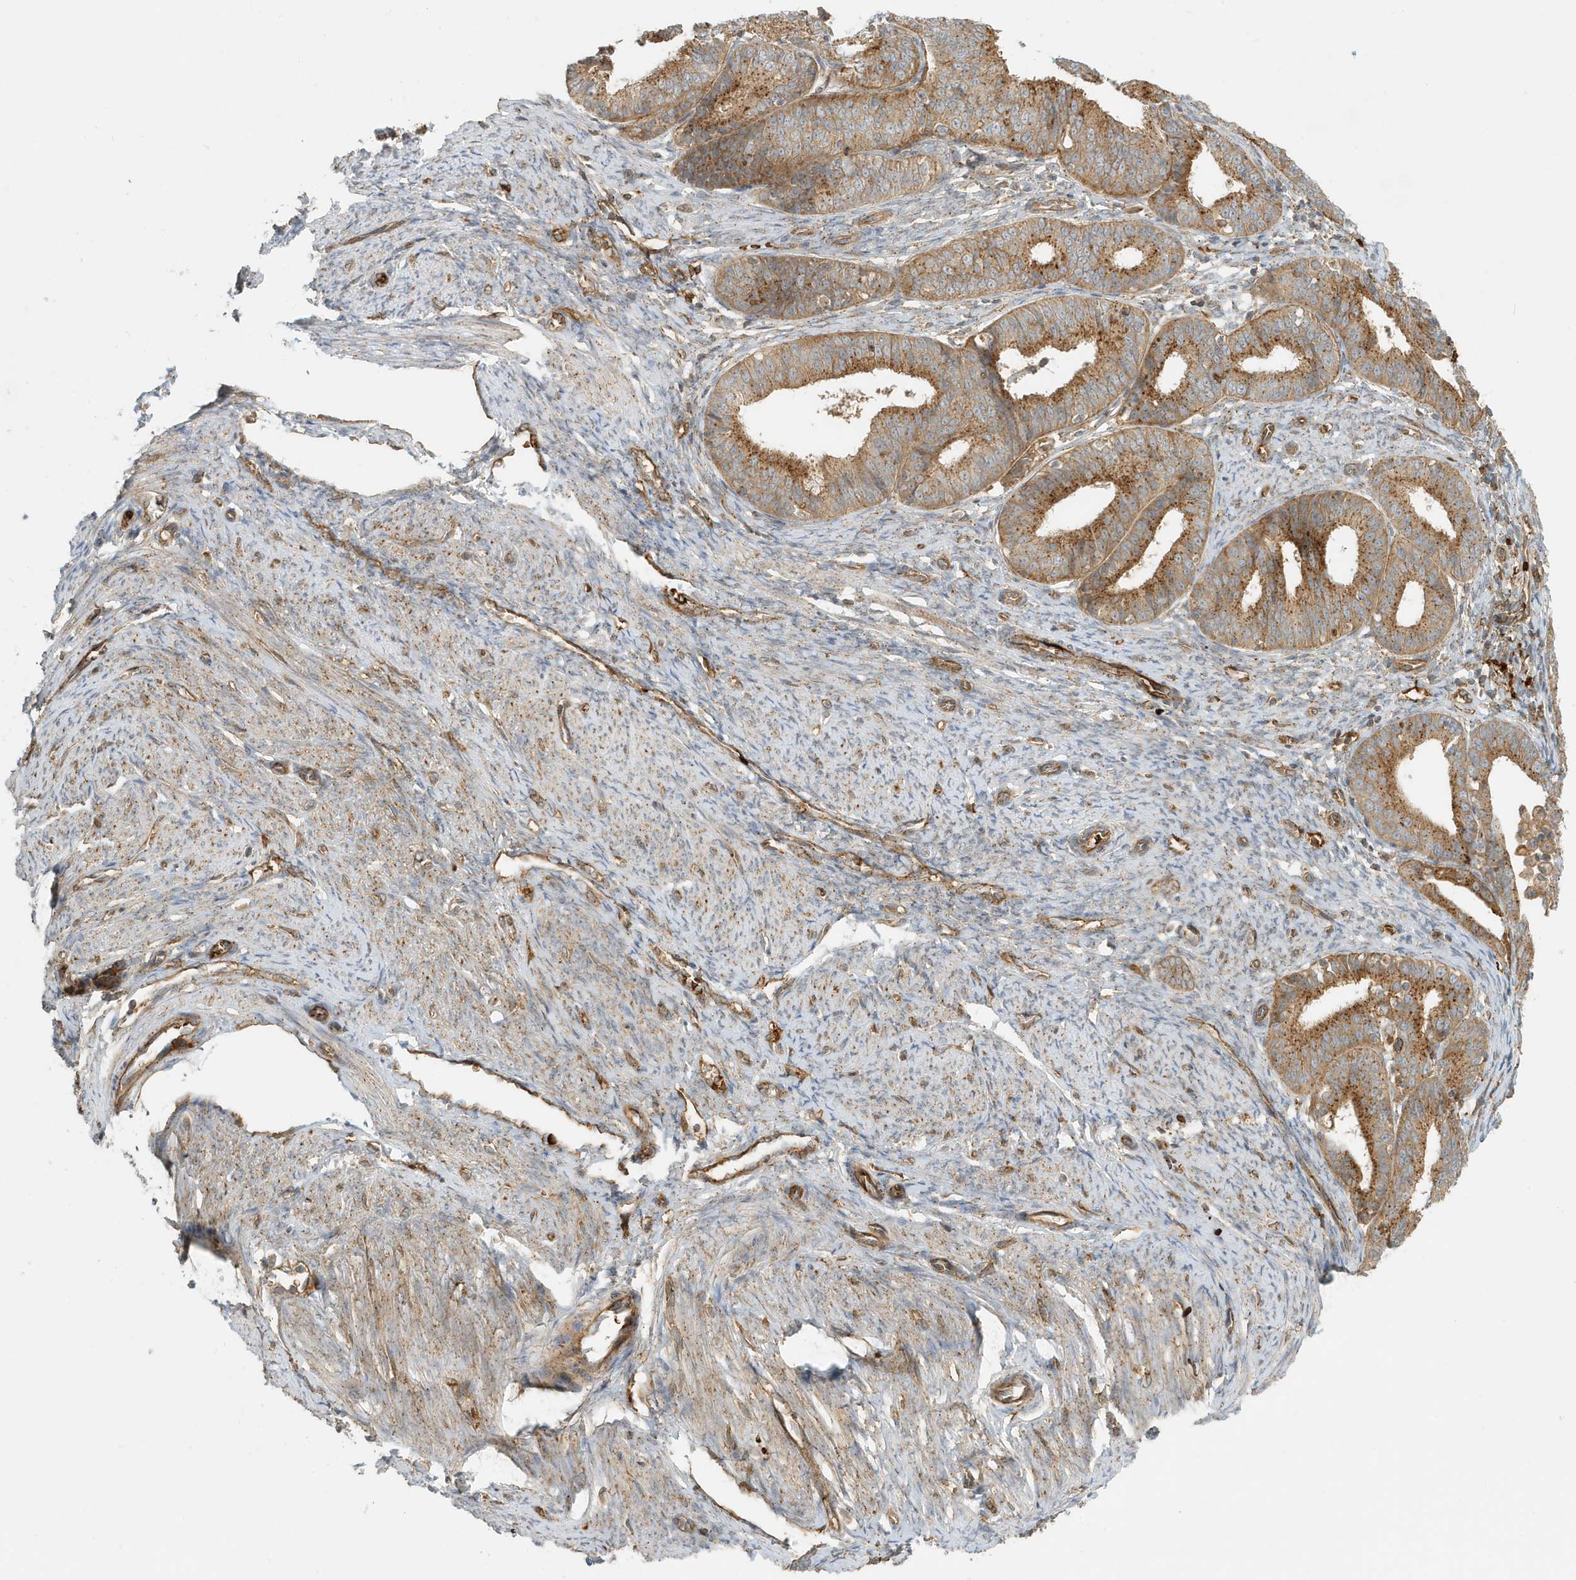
{"staining": {"intensity": "moderate", "quantity": ">75%", "location": "cytoplasmic/membranous"}, "tissue": "endometrial cancer", "cell_type": "Tumor cells", "image_type": "cancer", "snomed": [{"axis": "morphology", "description": "Adenocarcinoma, NOS"}, {"axis": "topography", "description": "Endometrium"}], "caption": "Endometrial cancer (adenocarcinoma) stained with DAB (3,3'-diaminobenzidine) immunohistochemistry (IHC) demonstrates medium levels of moderate cytoplasmic/membranous positivity in about >75% of tumor cells. Ihc stains the protein of interest in brown and the nuclei are stained blue.", "gene": "FYCO1", "patient": {"sex": "female", "age": 51}}